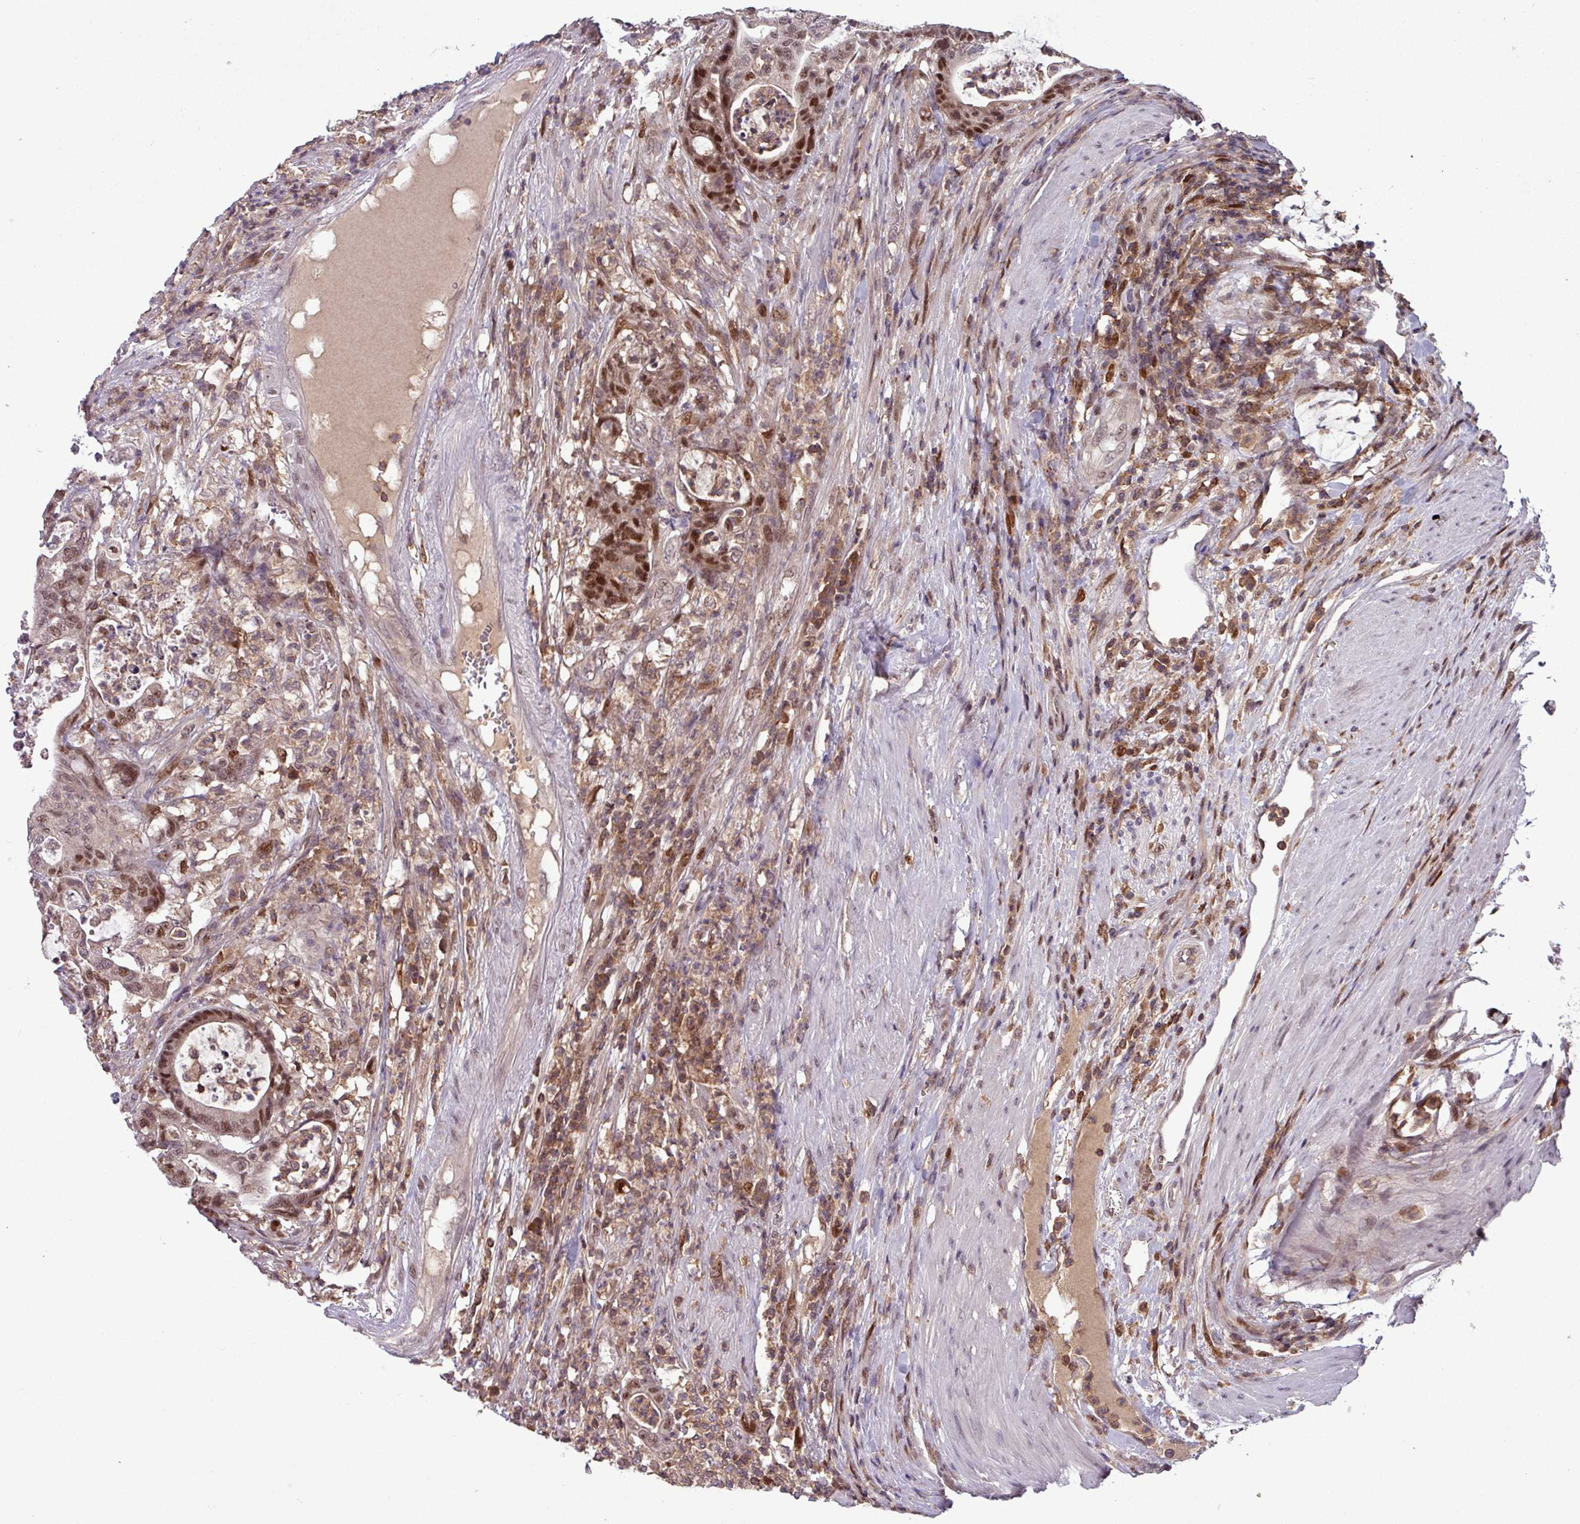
{"staining": {"intensity": "moderate", "quantity": ">75%", "location": "nuclear"}, "tissue": "colorectal cancer", "cell_type": "Tumor cells", "image_type": "cancer", "snomed": [{"axis": "morphology", "description": "Adenocarcinoma, NOS"}, {"axis": "topography", "description": "Colon"}], "caption": "Immunohistochemistry staining of colorectal adenocarcinoma, which displays medium levels of moderate nuclear expression in about >75% of tumor cells indicating moderate nuclear protein staining. The staining was performed using DAB (brown) for protein detection and nuclei were counterstained in hematoxylin (blue).", "gene": "PRRX1", "patient": {"sex": "female", "age": 84}}